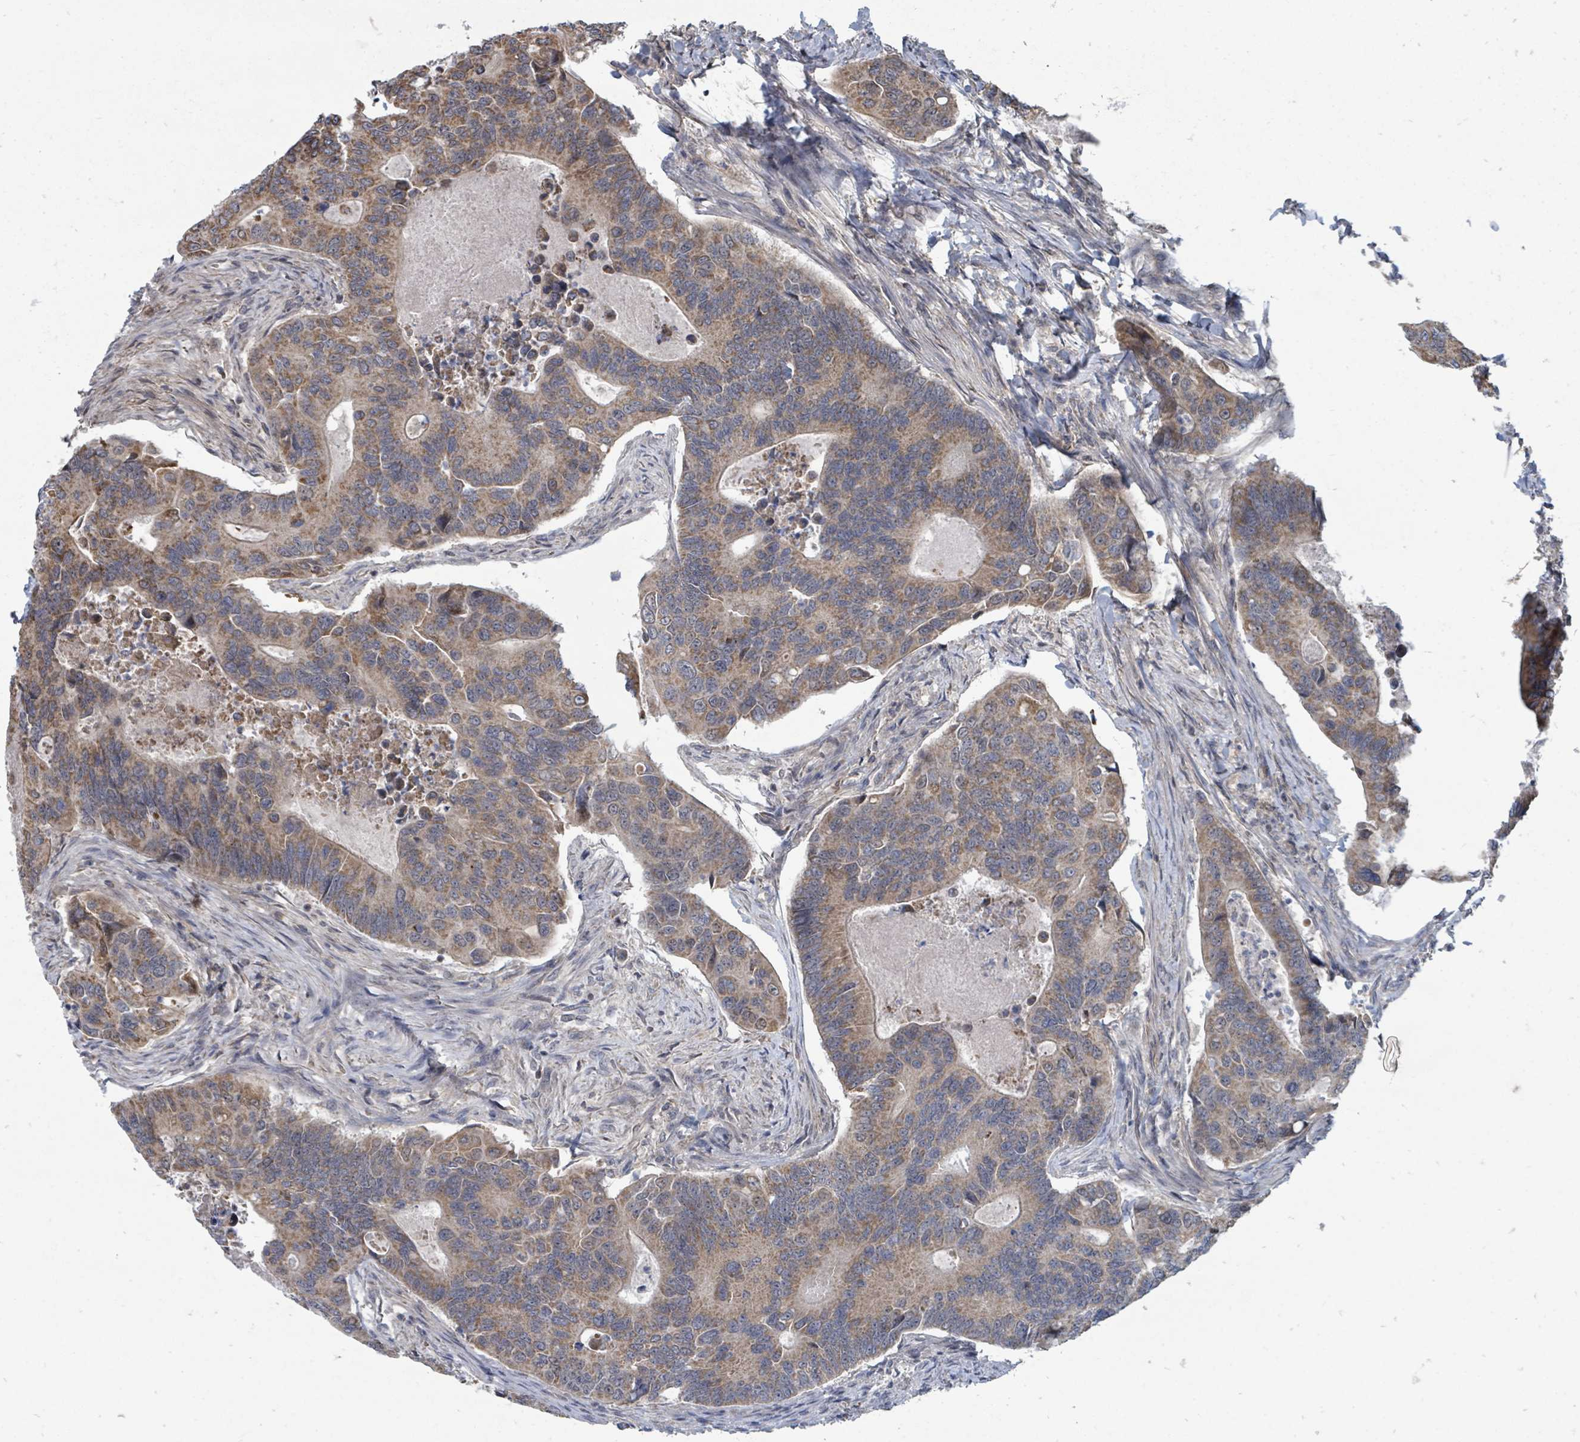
{"staining": {"intensity": "moderate", "quantity": ">75%", "location": "cytoplasmic/membranous"}, "tissue": "colorectal cancer", "cell_type": "Tumor cells", "image_type": "cancer", "snomed": [{"axis": "morphology", "description": "Adenocarcinoma, NOS"}, {"axis": "topography", "description": "Colon"}], "caption": "Immunohistochemical staining of colorectal cancer demonstrates medium levels of moderate cytoplasmic/membranous protein expression in about >75% of tumor cells. Nuclei are stained in blue.", "gene": "MAGOHB", "patient": {"sex": "female", "age": 67}}